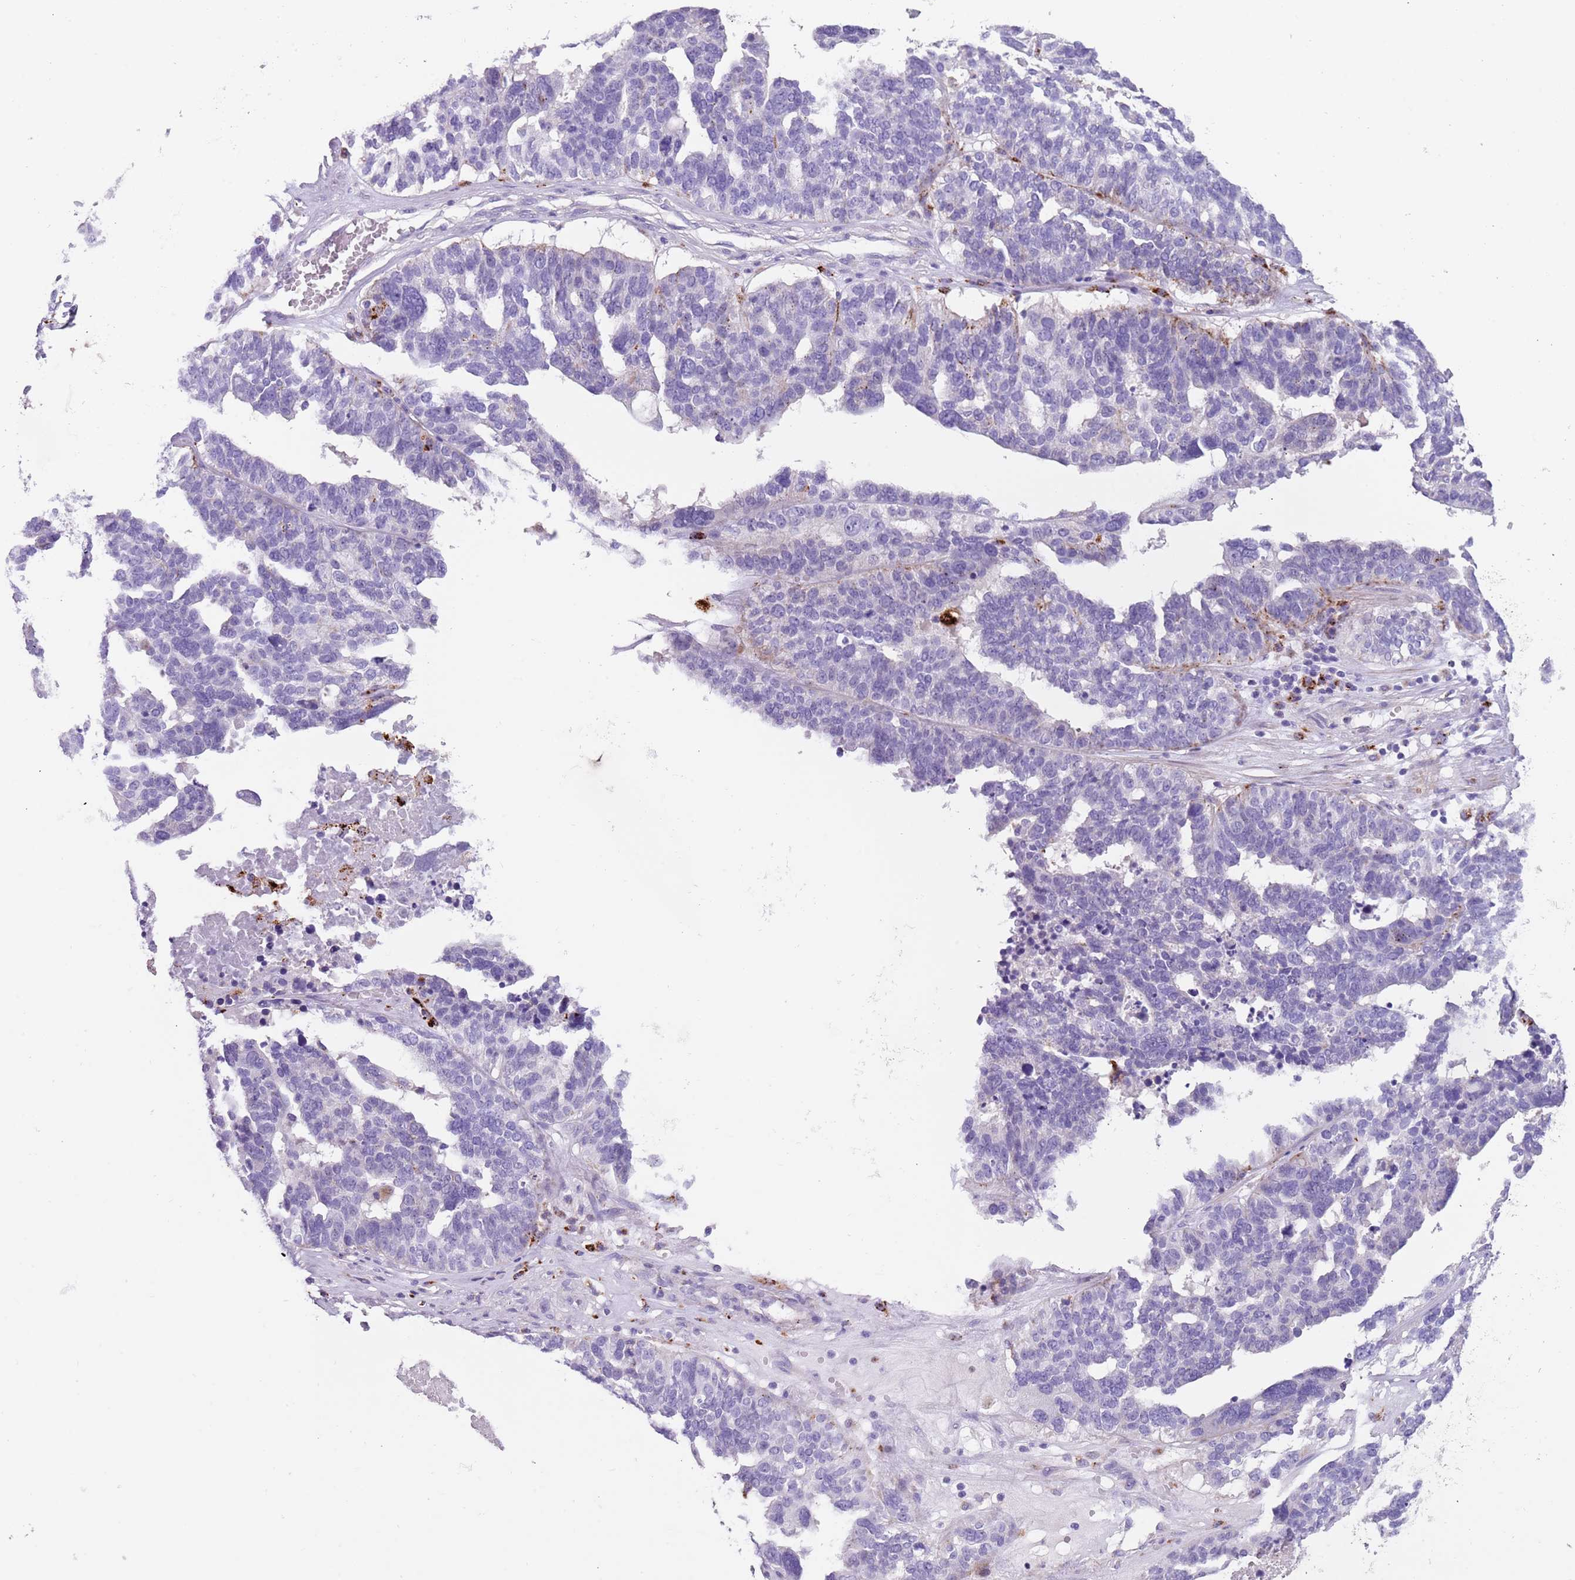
{"staining": {"intensity": "negative", "quantity": "none", "location": "none"}, "tissue": "ovarian cancer", "cell_type": "Tumor cells", "image_type": "cancer", "snomed": [{"axis": "morphology", "description": "Cystadenocarcinoma, serous, NOS"}, {"axis": "topography", "description": "Ovary"}], "caption": "IHC image of ovarian serous cystadenocarcinoma stained for a protein (brown), which exhibits no expression in tumor cells.", "gene": "LRRN3", "patient": {"sex": "female", "age": 59}}